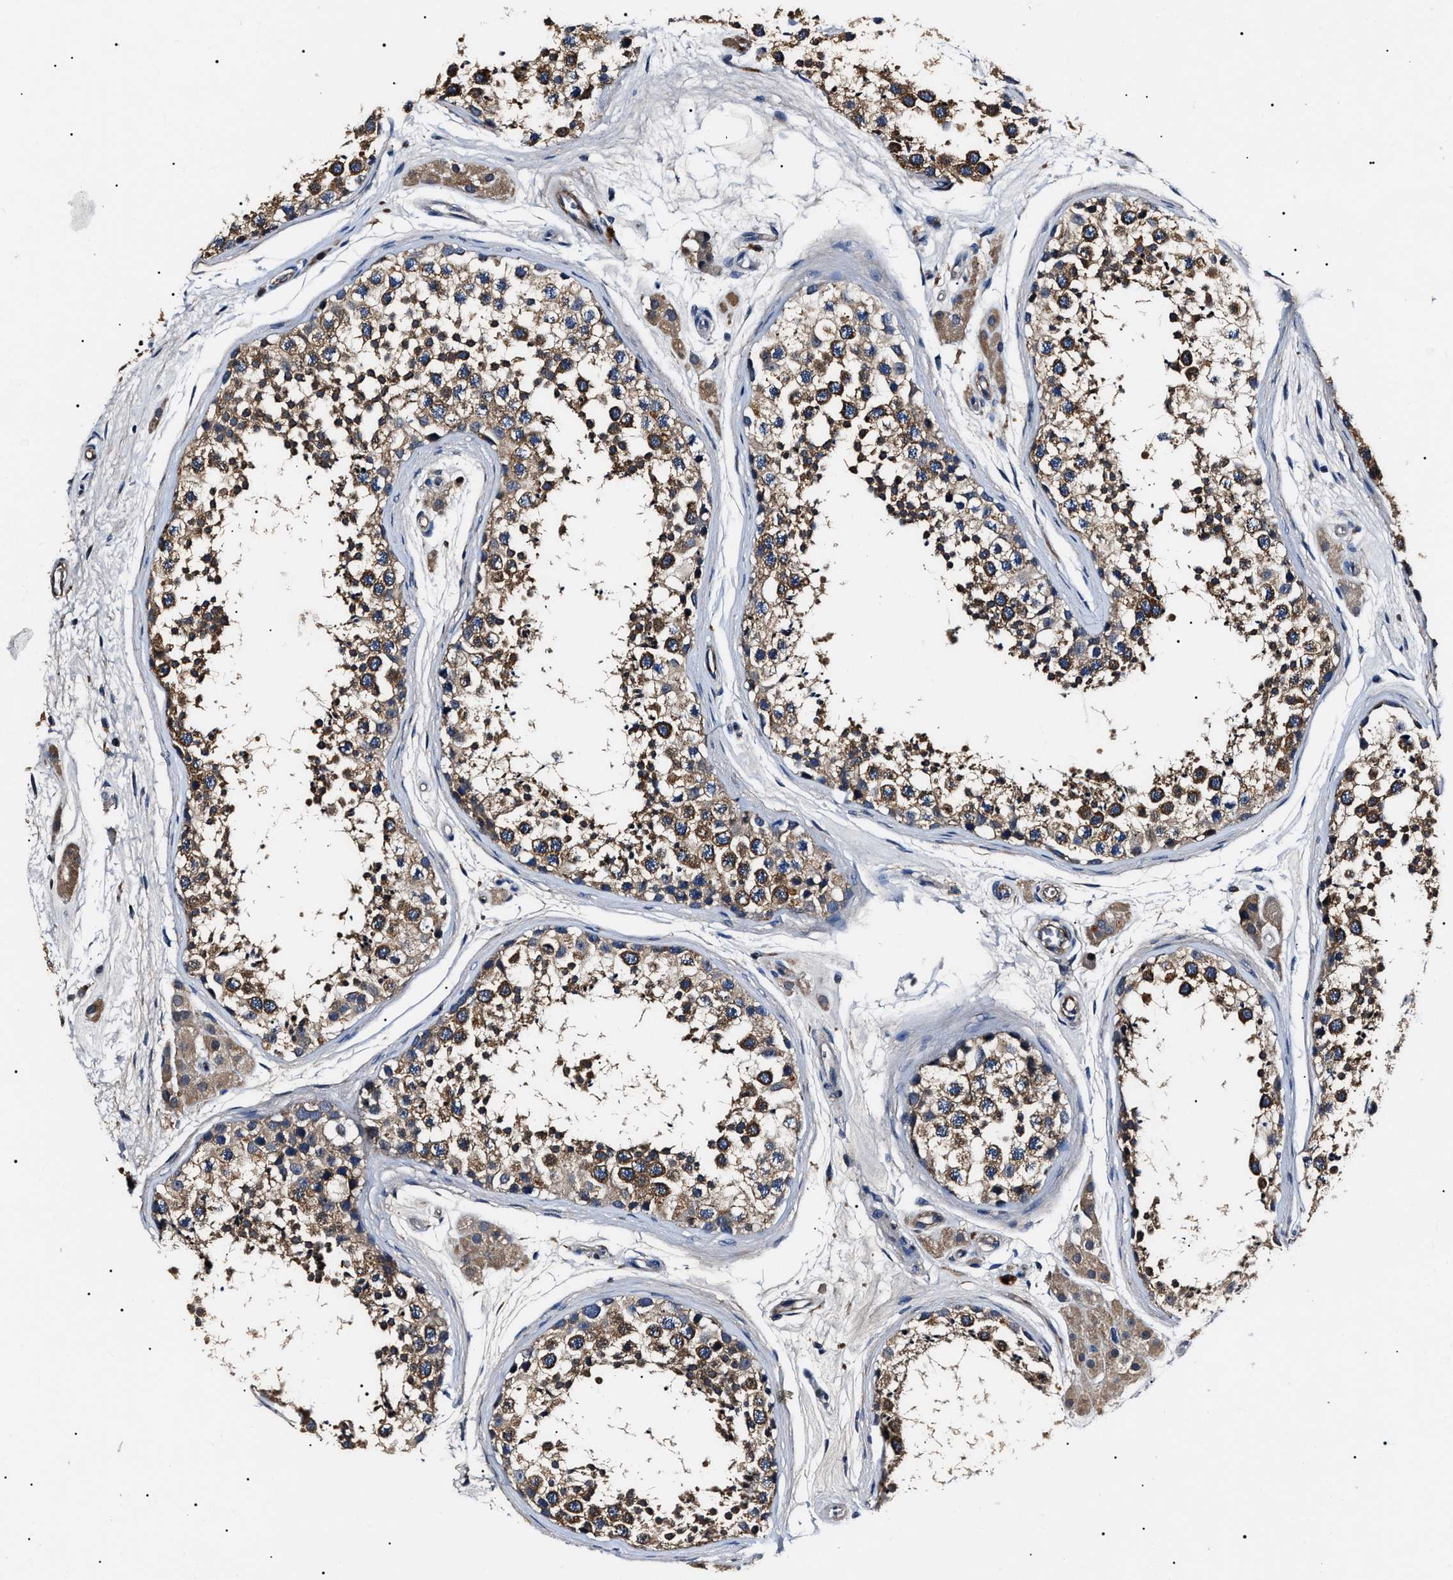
{"staining": {"intensity": "strong", "quantity": "25%-75%", "location": "cytoplasmic/membranous"}, "tissue": "testis", "cell_type": "Cells in seminiferous ducts", "image_type": "normal", "snomed": [{"axis": "morphology", "description": "Normal tissue, NOS"}, {"axis": "topography", "description": "Testis"}], "caption": "A brown stain shows strong cytoplasmic/membranous staining of a protein in cells in seminiferous ducts of normal human testis. (DAB IHC, brown staining for protein, blue staining for nuclei).", "gene": "IFT81", "patient": {"sex": "male", "age": 56}}